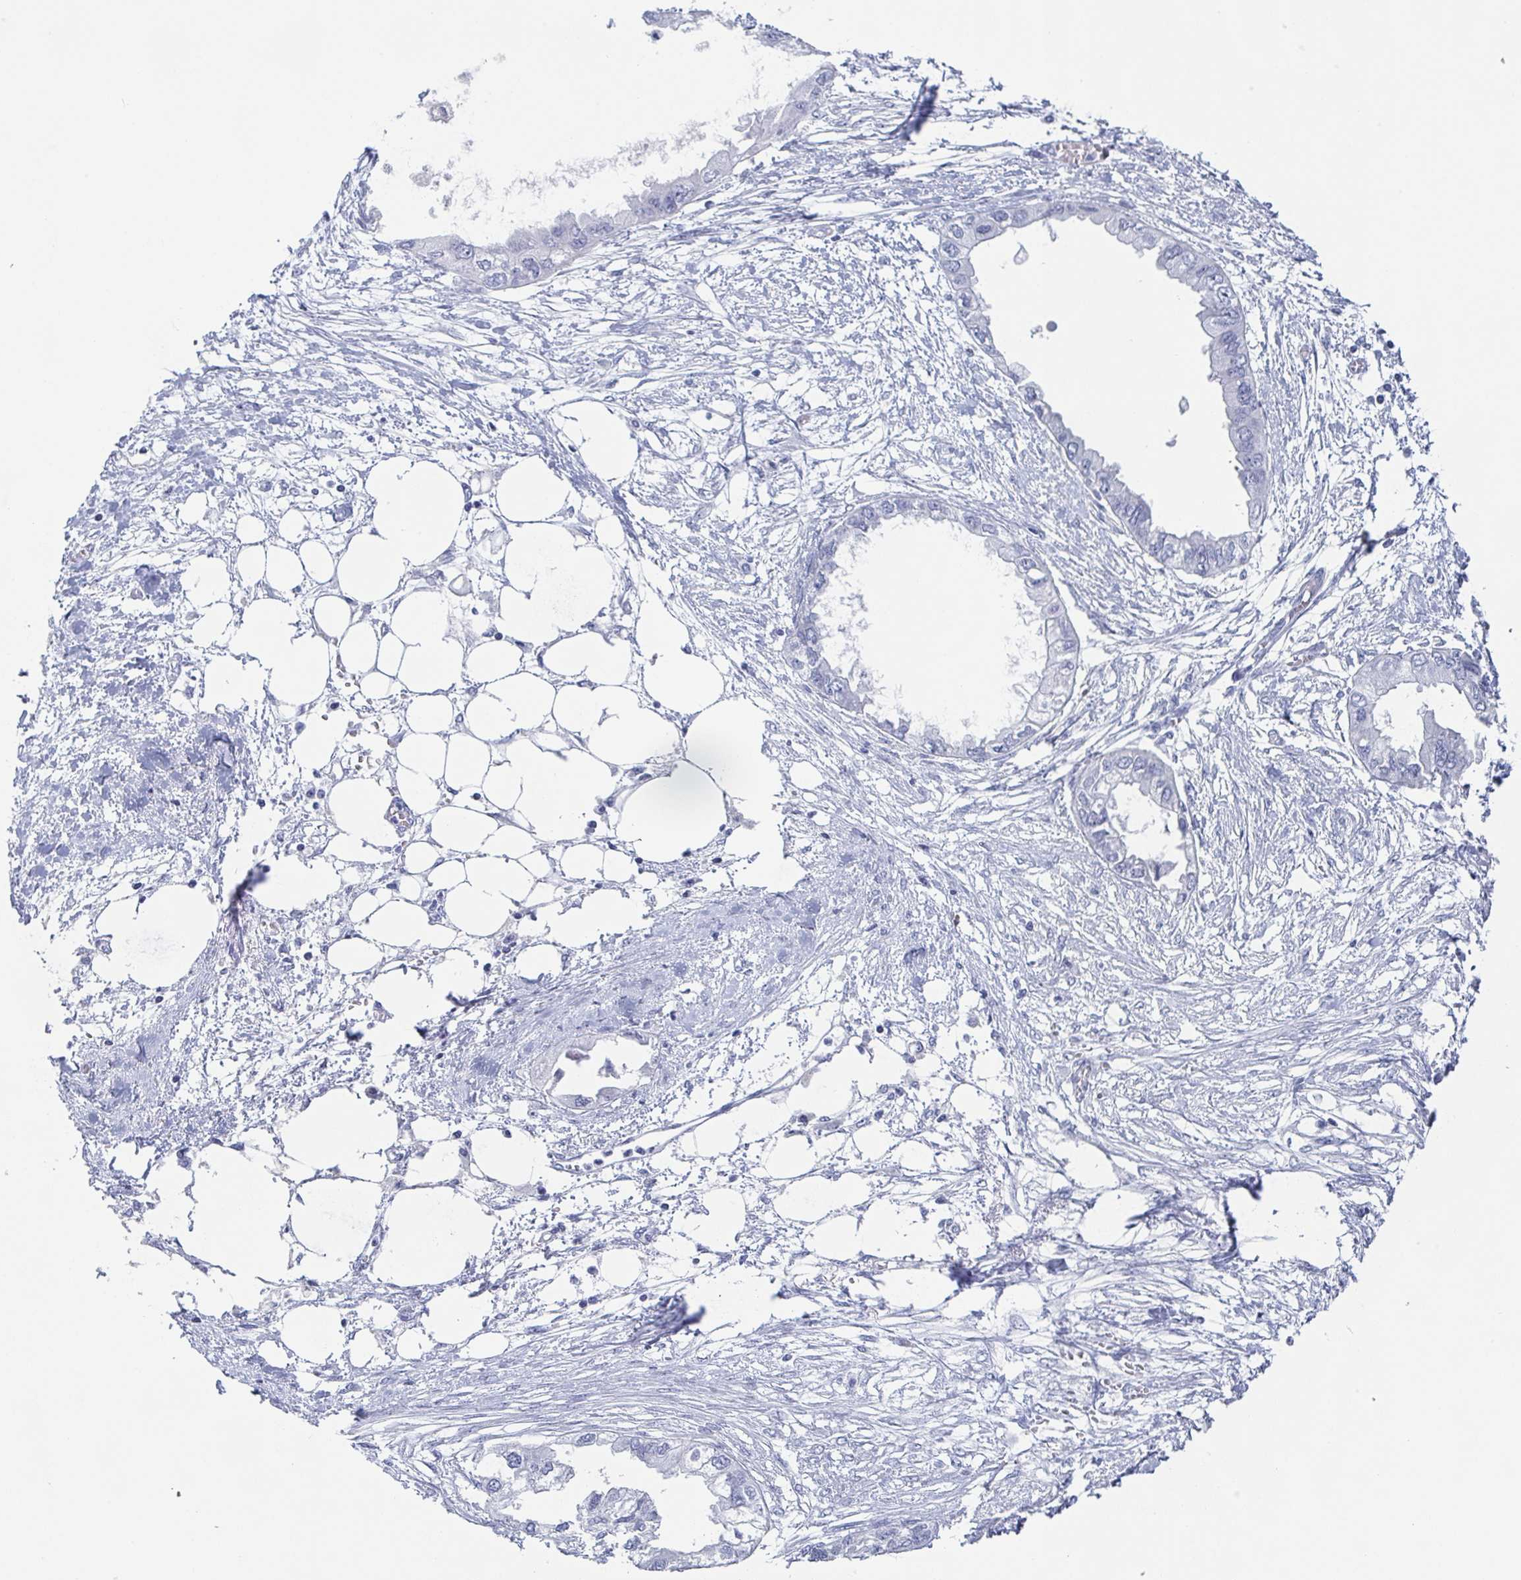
{"staining": {"intensity": "negative", "quantity": "none", "location": "none"}, "tissue": "endometrial cancer", "cell_type": "Tumor cells", "image_type": "cancer", "snomed": [{"axis": "morphology", "description": "Adenocarcinoma, NOS"}, {"axis": "morphology", "description": "Adenocarcinoma, metastatic, NOS"}, {"axis": "topography", "description": "Adipose tissue"}, {"axis": "topography", "description": "Endometrium"}], "caption": "There is no significant staining in tumor cells of endometrial cancer (metastatic adenocarcinoma).", "gene": "REG4", "patient": {"sex": "female", "age": 67}}